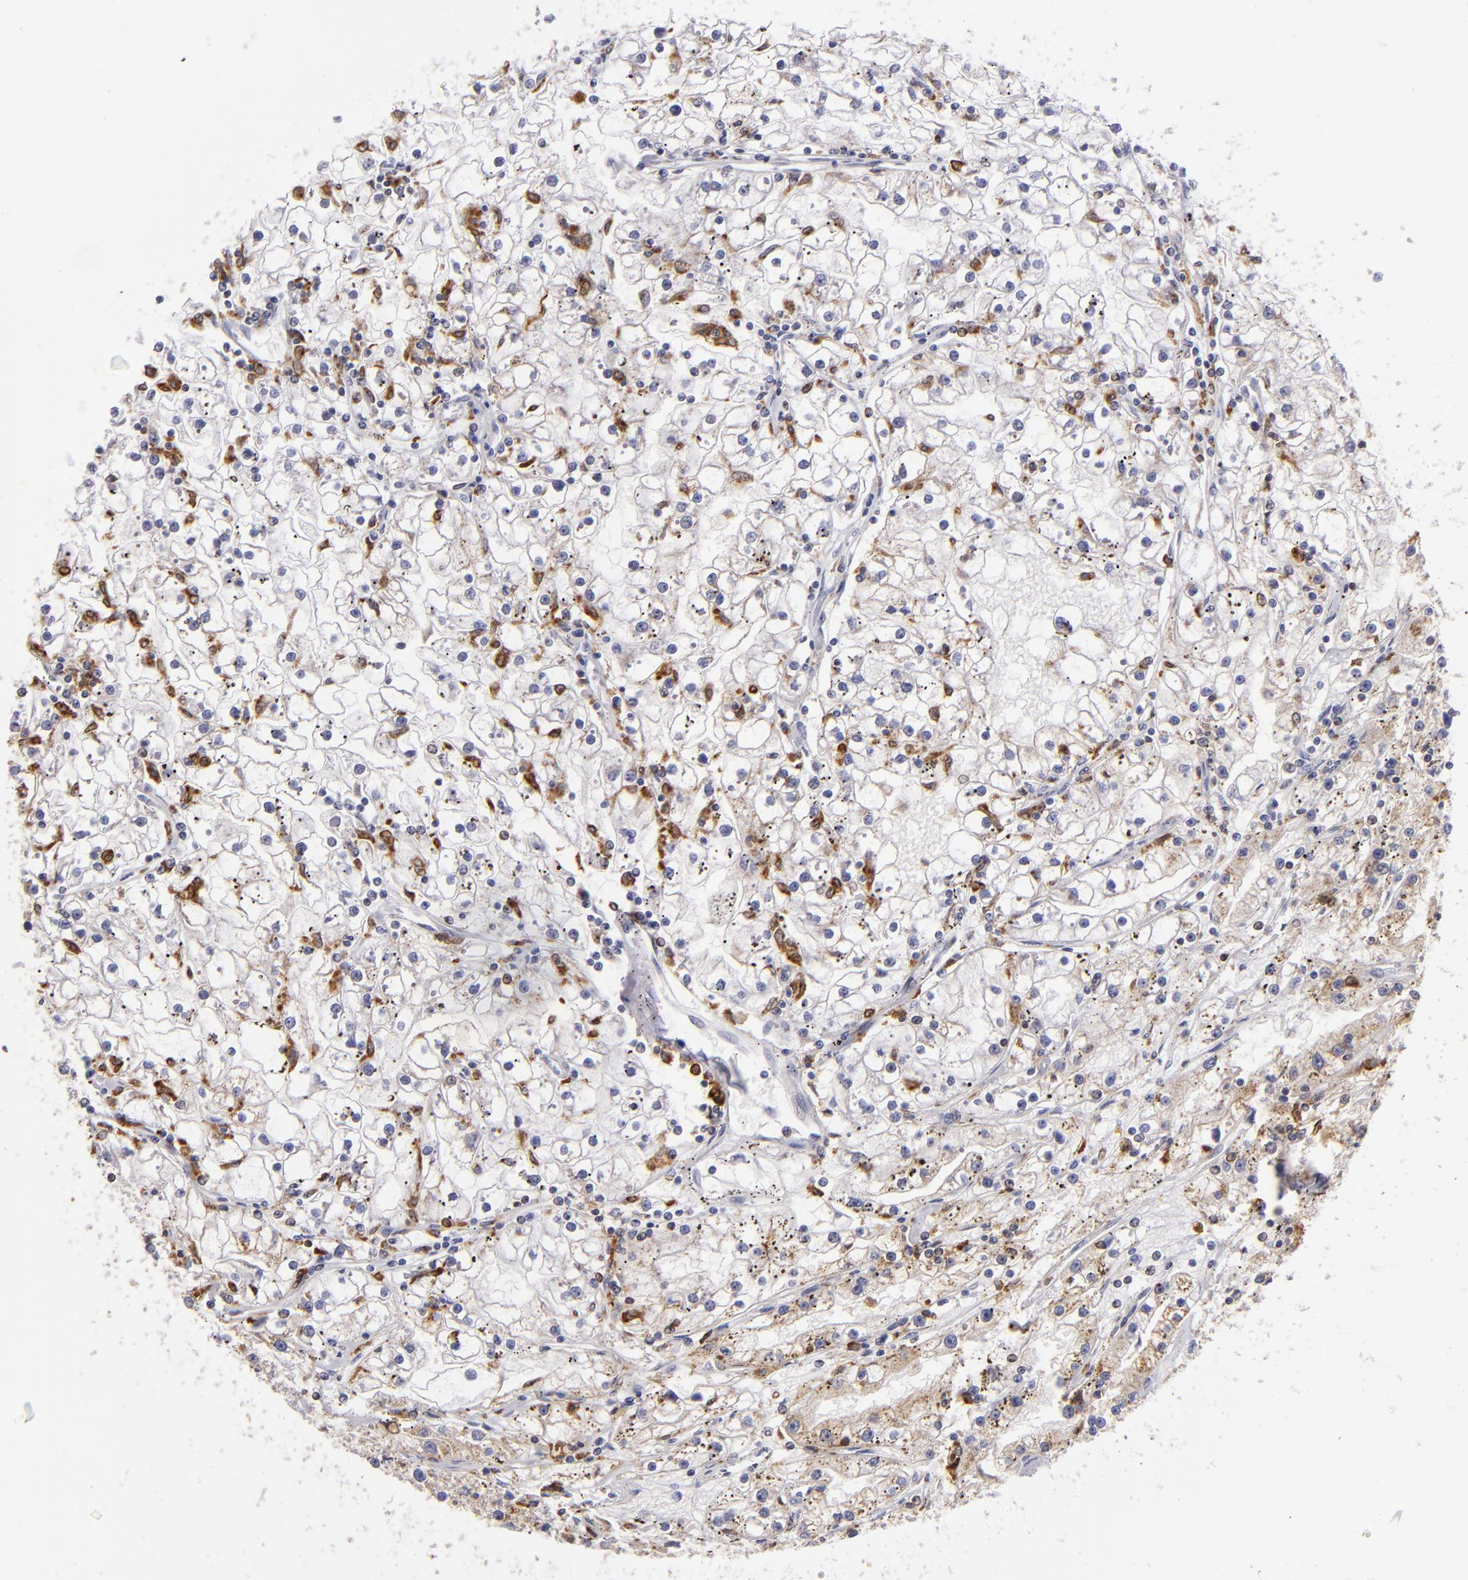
{"staining": {"intensity": "weak", "quantity": "<25%", "location": "cytoplasmic/membranous"}, "tissue": "renal cancer", "cell_type": "Tumor cells", "image_type": "cancer", "snomed": [{"axis": "morphology", "description": "Adenocarcinoma, NOS"}, {"axis": "topography", "description": "Kidney"}], "caption": "Renal adenocarcinoma stained for a protein using immunohistochemistry reveals no staining tumor cells.", "gene": "CD74", "patient": {"sex": "male", "age": 56}}